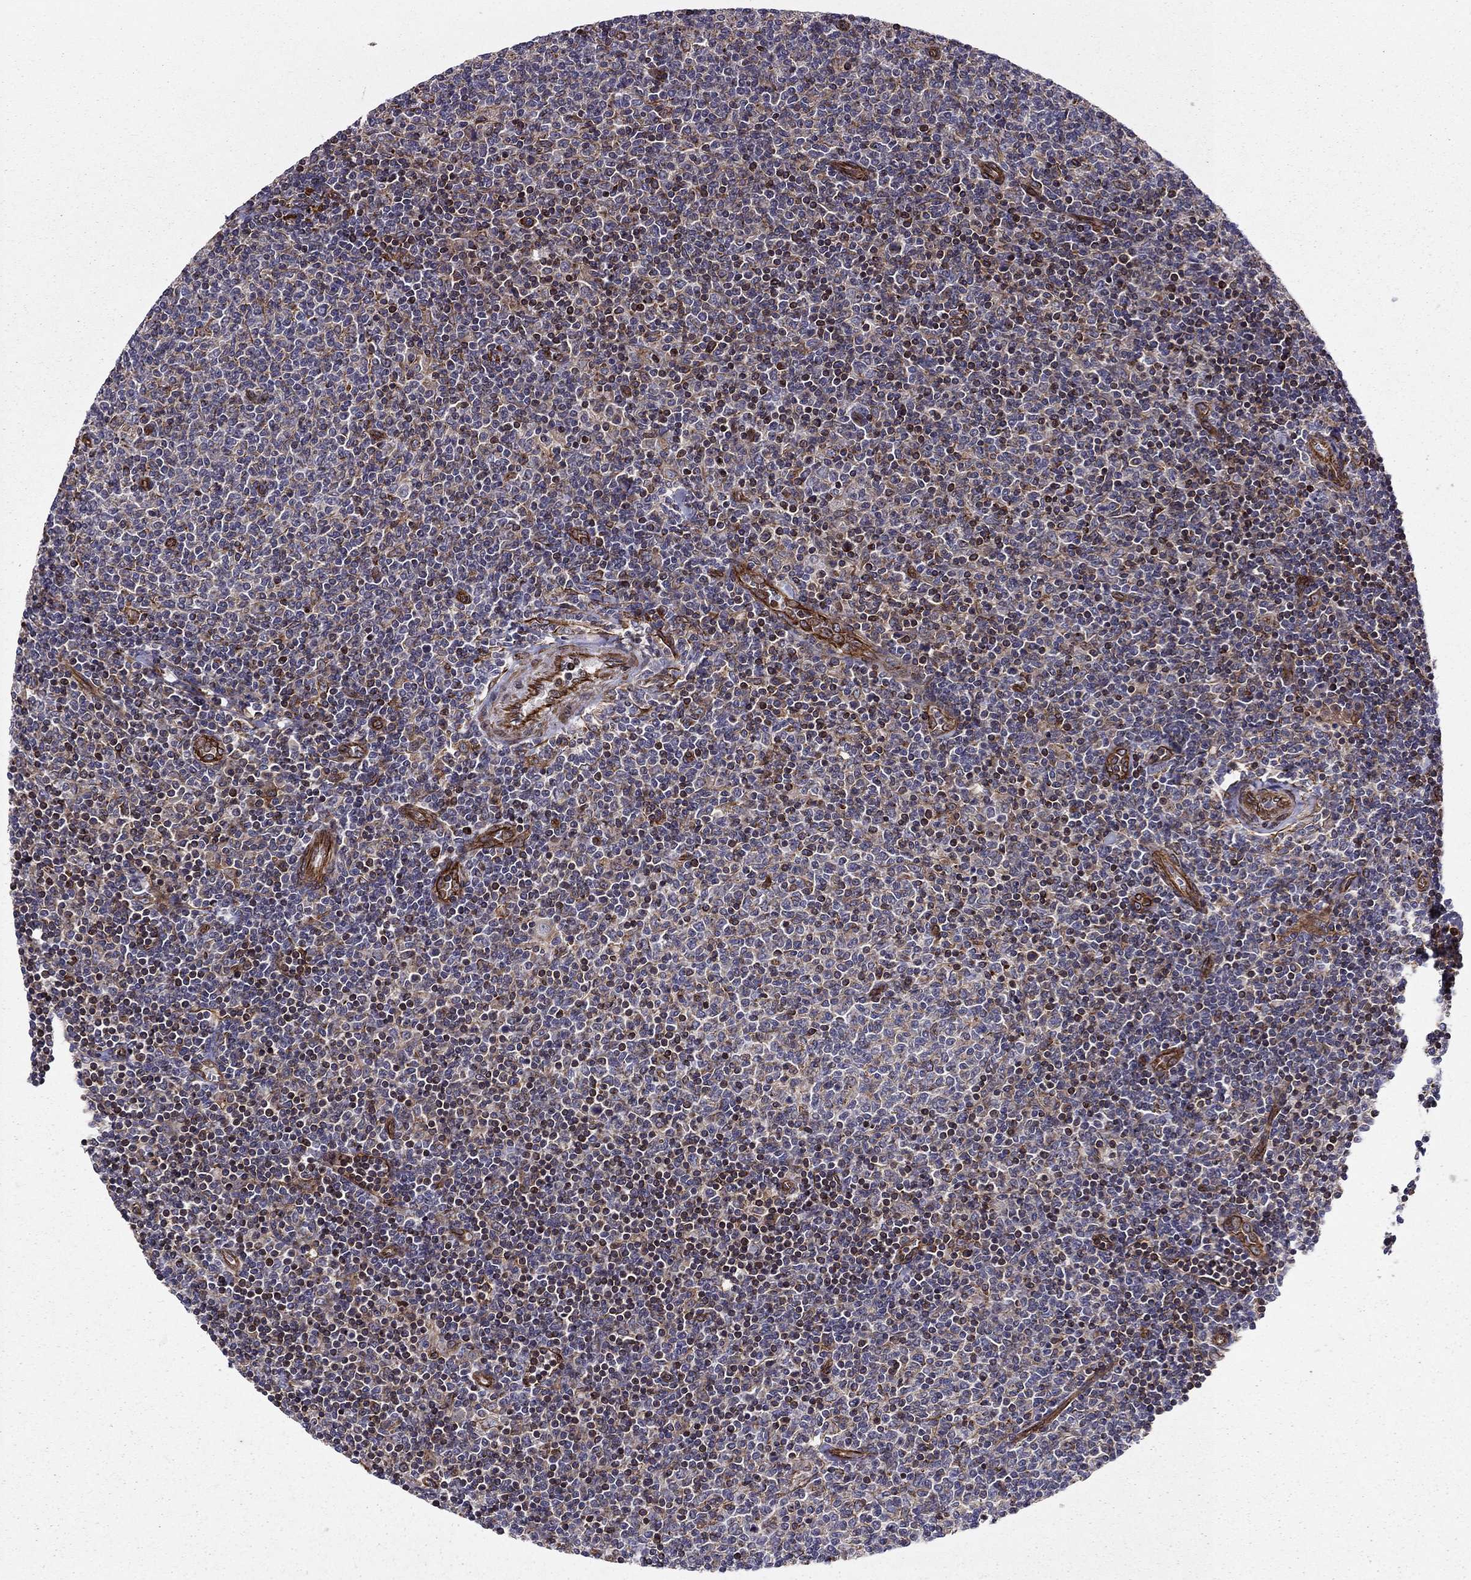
{"staining": {"intensity": "moderate", "quantity": "<25%", "location": "cytoplasmic/membranous"}, "tissue": "lymphoma", "cell_type": "Tumor cells", "image_type": "cancer", "snomed": [{"axis": "morphology", "description": "Malignant lymphoma, non-Hodgkin's type, Low grade"}, {"axis": "topography", "description": "Lymph node"}], "caption": "Malignant lymphoma, non-Hodgkin's type (low-grade) stained with immunohistochemistry (IHC) displays moderate cytoplasmic/membranous staining in approximately <25% of tumor cells.", "gene": "SHMT1", "patient": {"sex": "male", "age": 52}}